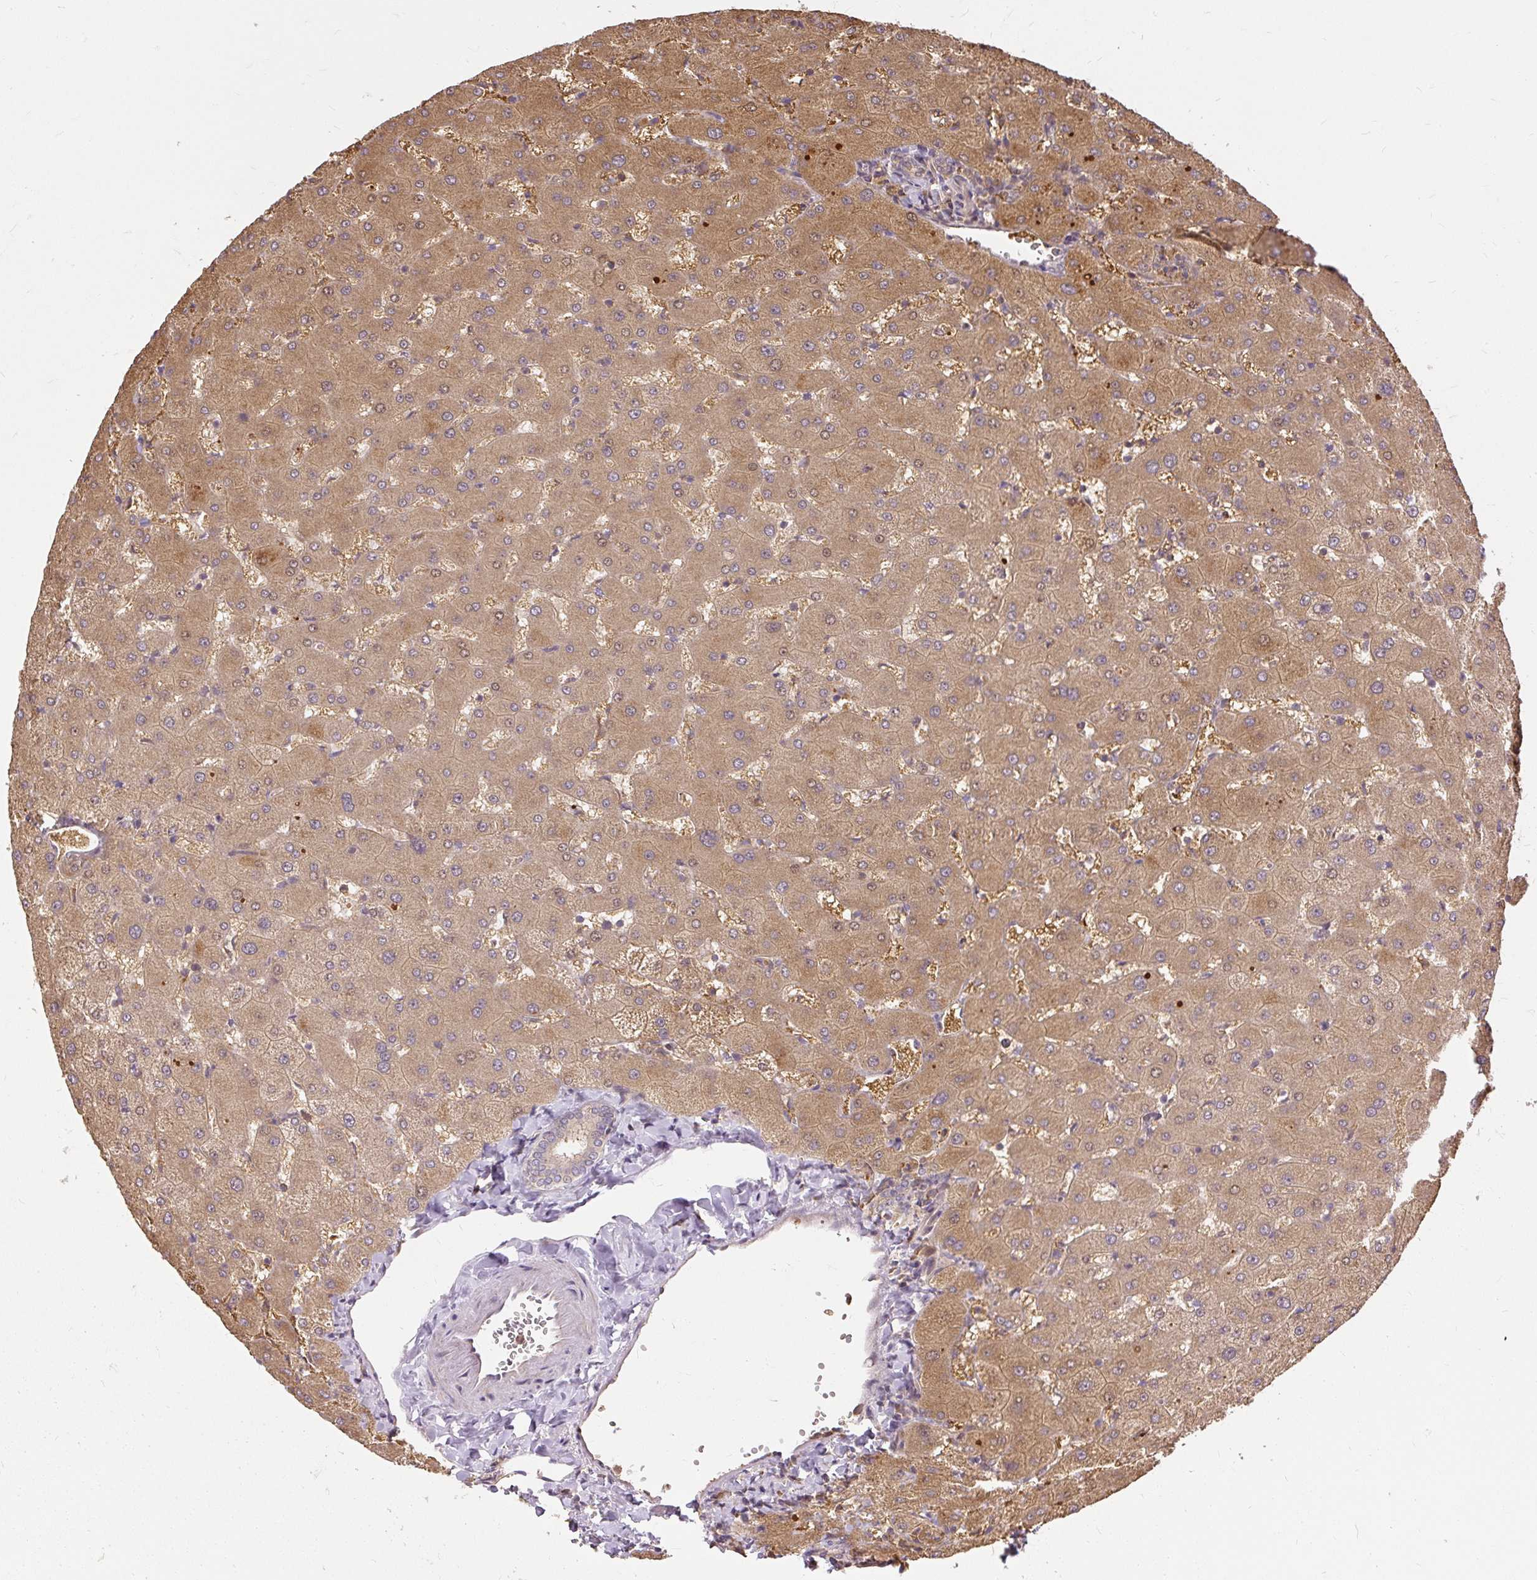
{"staining": {"intensity": "weak", "quantity": "25%-75%", "location": "cytoplasmic/membranous"}, "tissue": "liver", "cell_type": "Cholangiocytes", "image_type": "normal", "snomed": [{"axis": "morphology", "description": "Normal tissue, NOS"}, {"axis": "topography", "description": "Liver"}], "caption": "A histopathology image of human liver stained for a protein displays weak cytoplasmic/membranous brown staining in cholangiocytes. (Brightfield microscopy of DAB IHC at high magnification).", "gene": "AP5S1", "patient": {"sex": "female", "age": 63}}